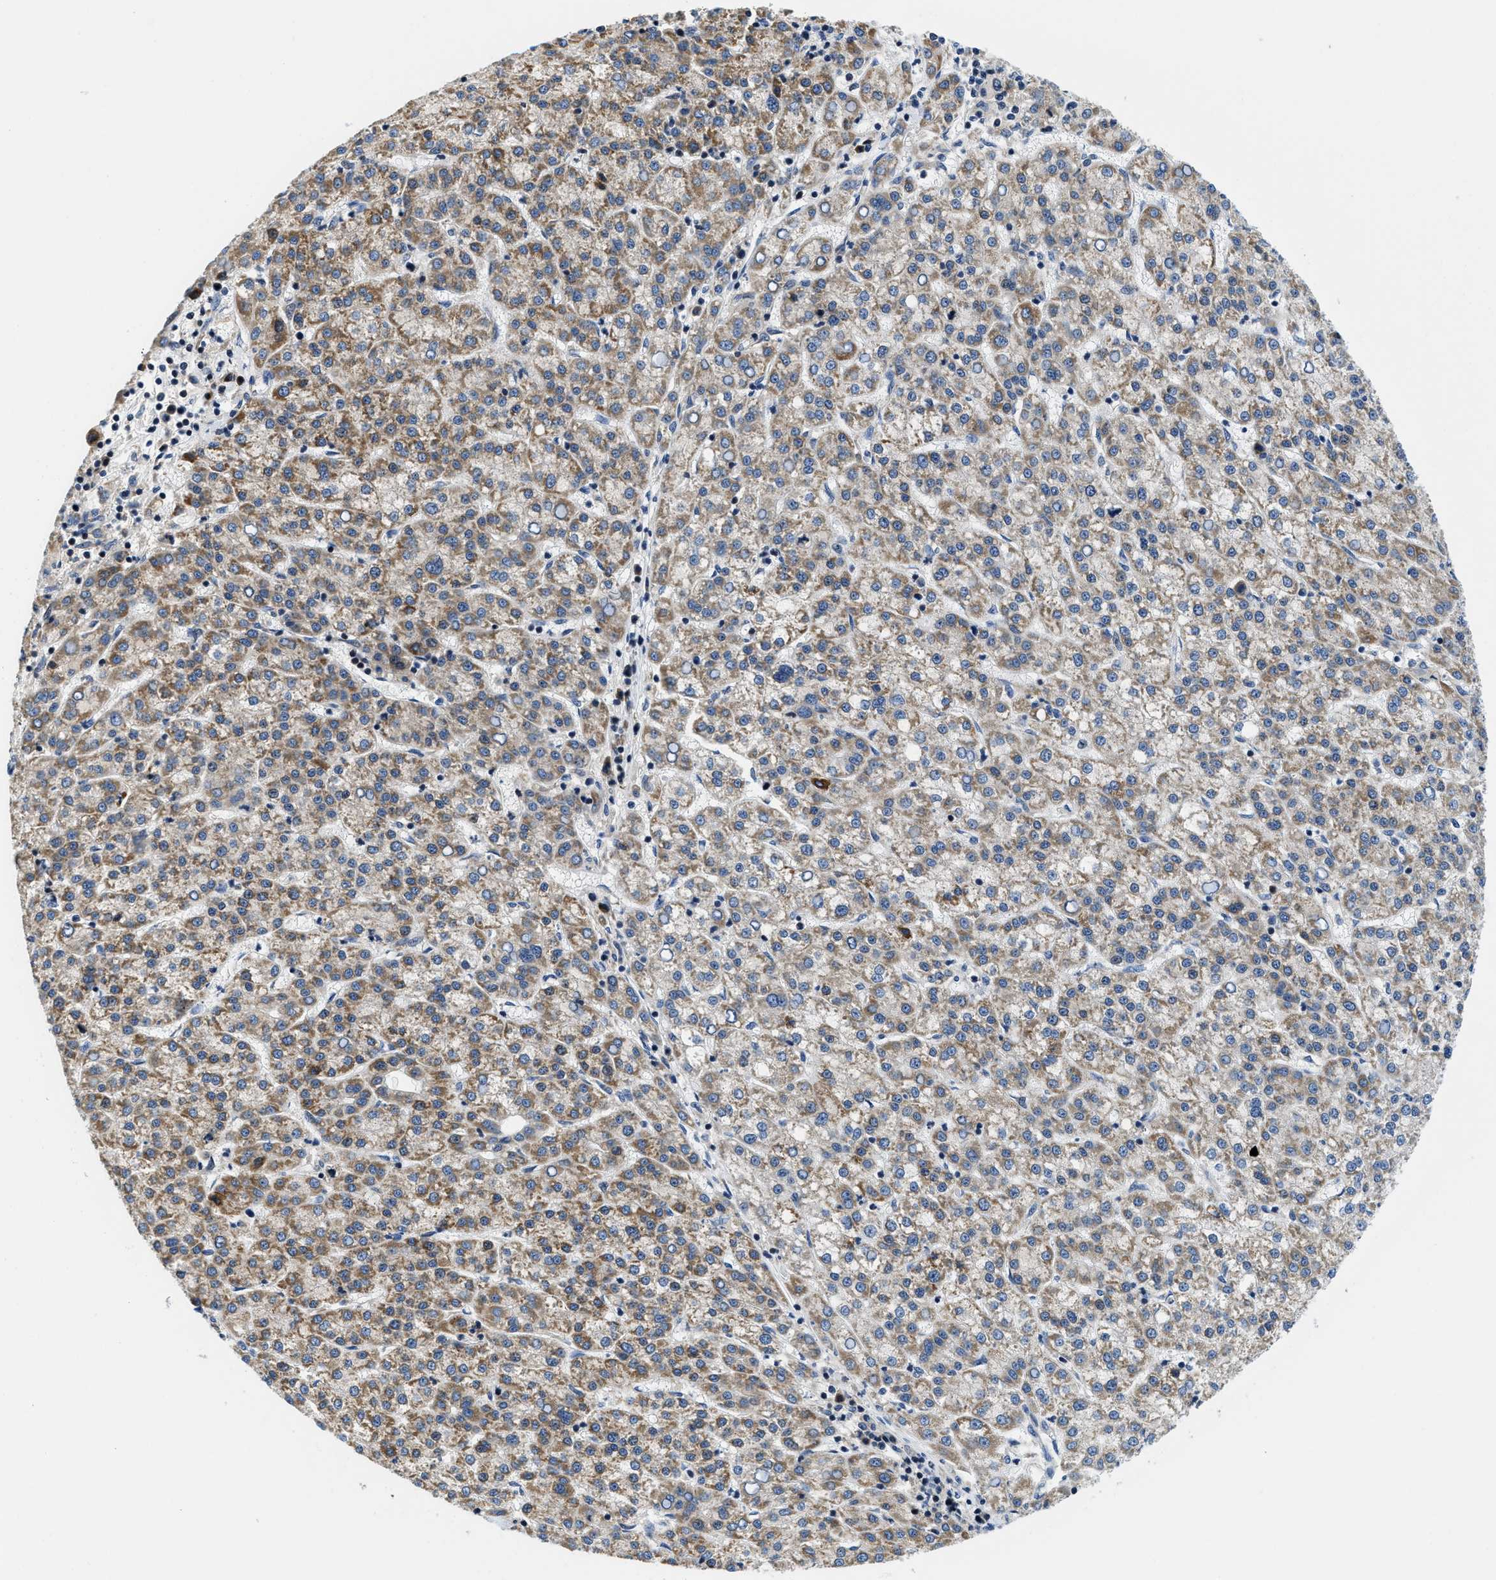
{"staining": {"intensity": "moderate", "quantity": ">75%", "location": "cytoplasmic/membranous"}, "tissue": "liver cancer", "cell_type": "Tumor cells", "image_type": "cancer", "snomed": [{"axis": "morphology", "description": "Carcinoma, Hepatocellular, NOS"}, {"axis": "topography", "description": "Liver"}], "caption": "Protein expression analysis of liver cancer (hepatocellular carcinoma) exhibits moderate cytoplasmic/membranous staining in approximately >75% of tumor cells.", "gene": "IKBKE", "patient": {"sex": "female", "age": 58}}